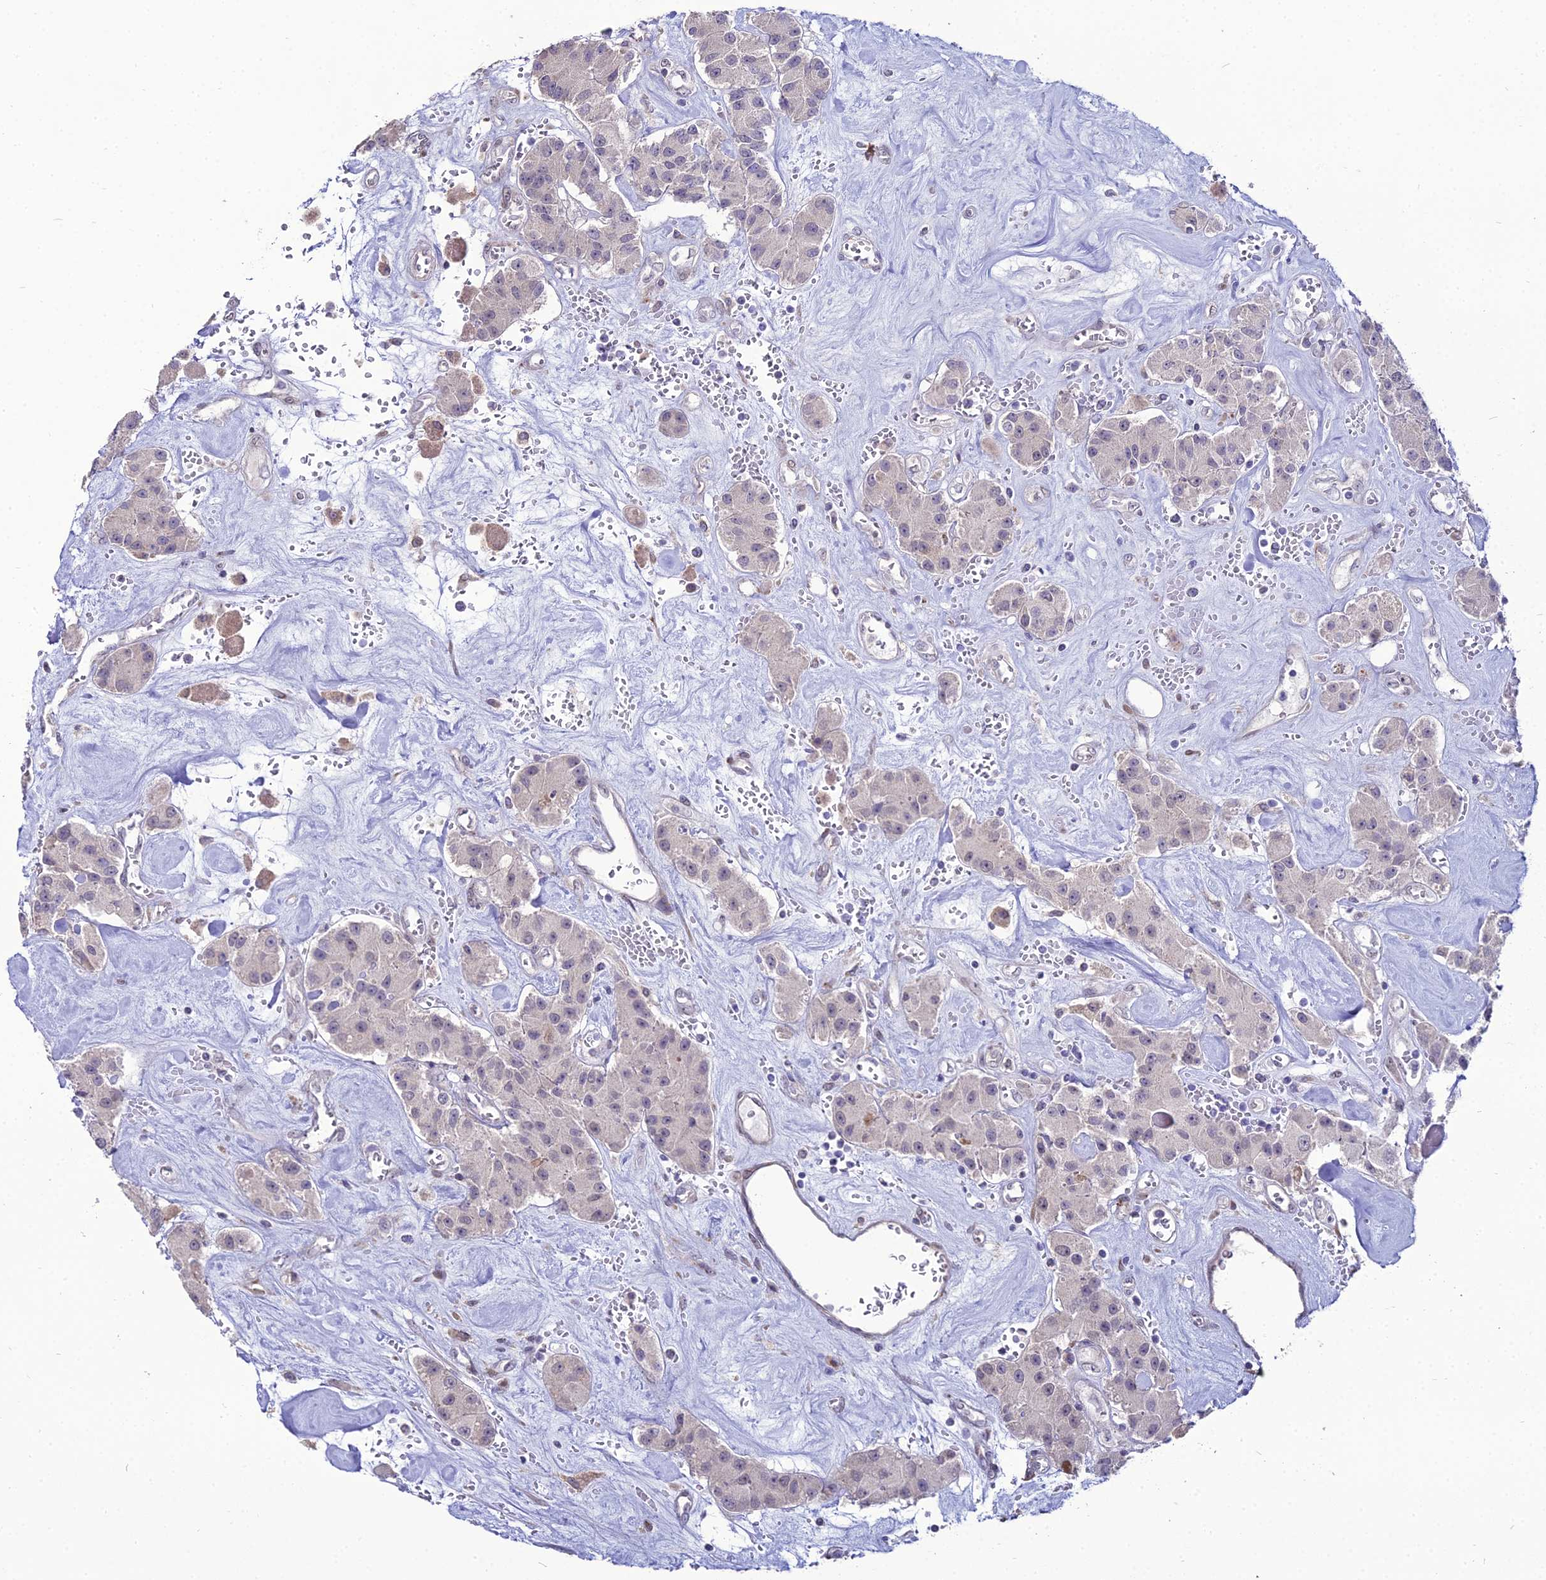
{"staining": {"intensity": "negative", "quantity": "none", "location": "none"}, "tissue": "carcinoid", "cell_type": "Tumor cells", "image_type": "cancer", "snomed": [{"axis": "morphology", "description": "Carcinoid, malignant, NOS"}, {"axis": "topography", "description": "Pancreas"}], "caption": "Immunohistochemistry (IHC) histopathology image of neoplastic tissue: carcinoid (malignant) stained with DAB (3,3'-diaminobenzidine) exhibits no significant protein positivity in tumor cells.", "gene": "TROAP", "patient": {"sex": "male", "age": 41}}